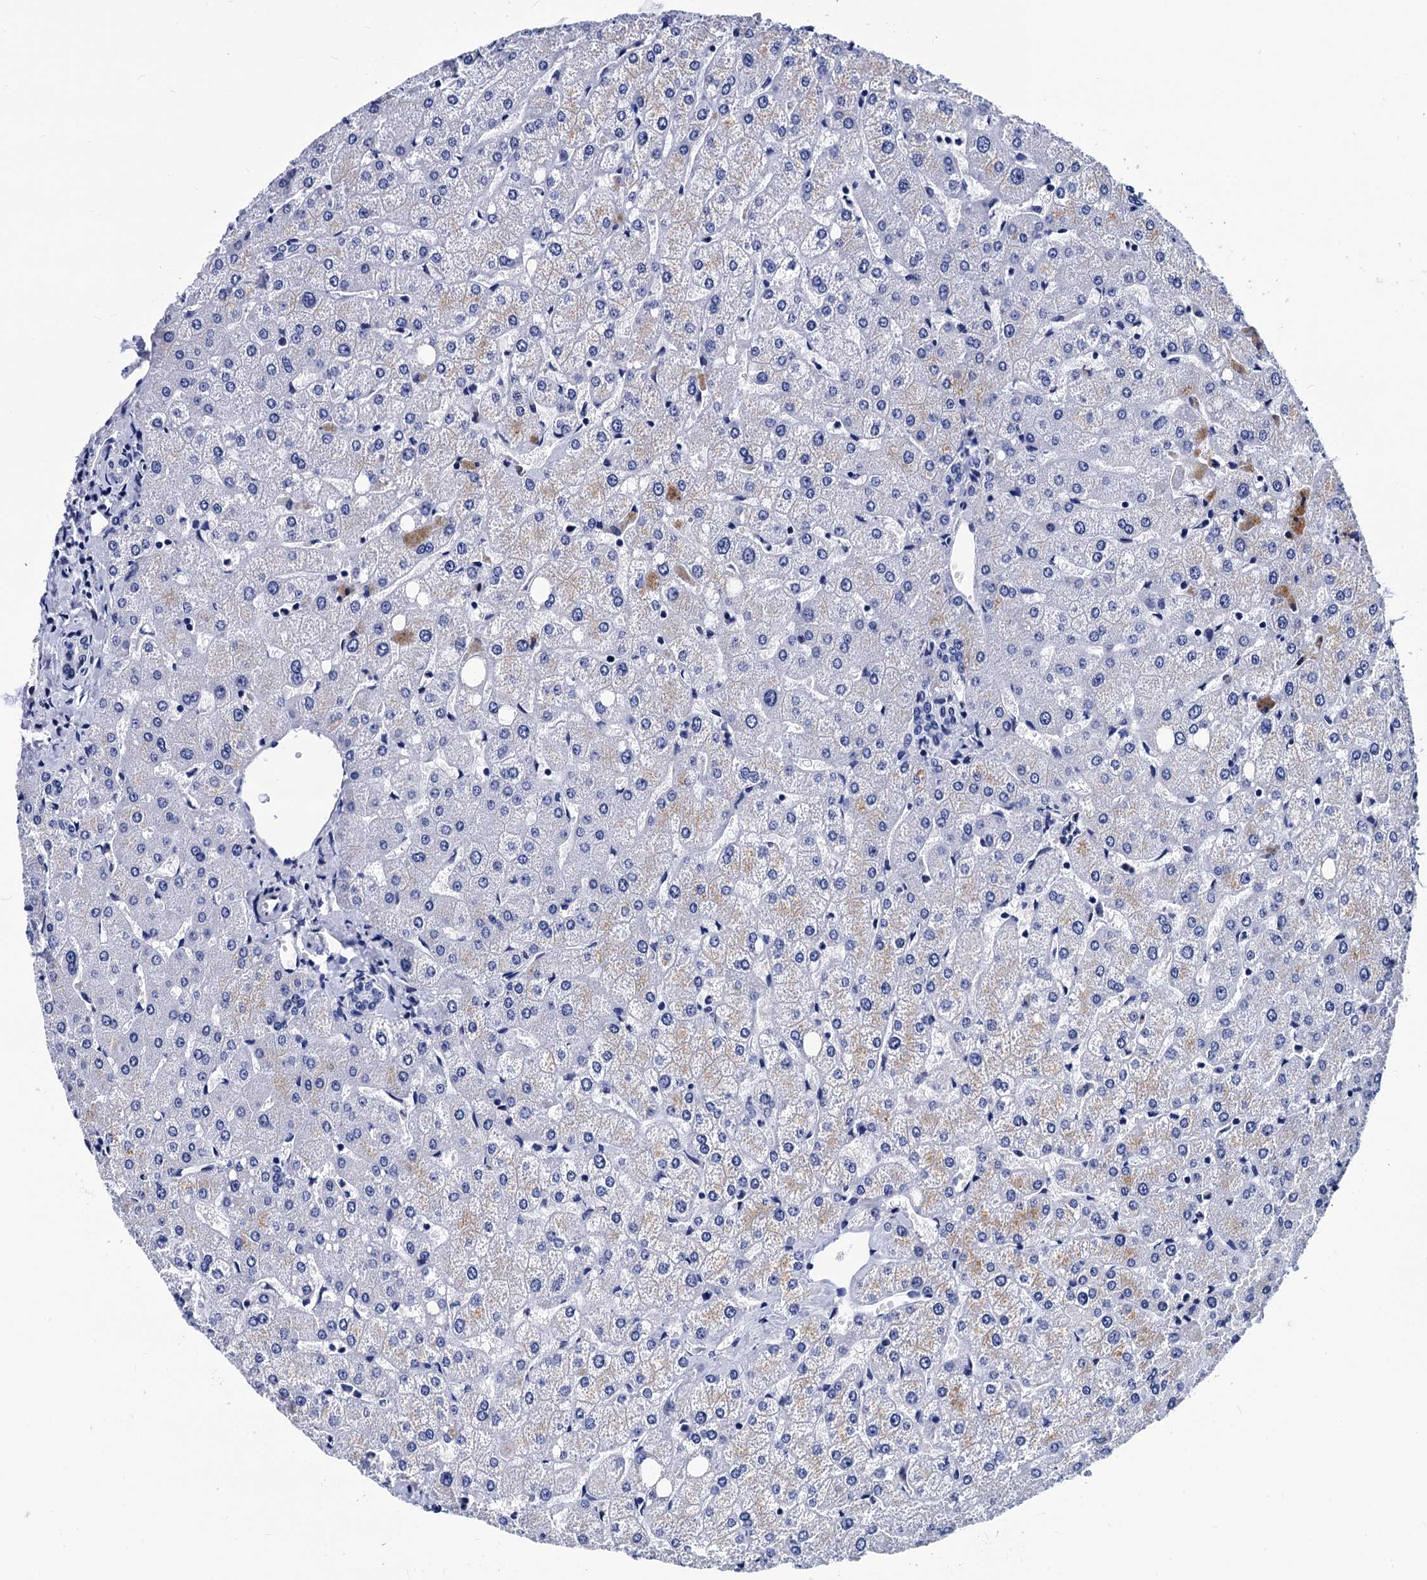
{"staining": {"intensity": "negative", "quantity": "none", "location": "none"}, "tissue": "liver", "cell_type": "Cholangiocytes", "image_type": "normal", "snomed": [{"axis": "morphology", "description": "Normal tissue, NOS"}, {"axis": "topography", "description": "Liver"}], "caption": "Cholangiocytes show no significant staining in benign liver.", "gene": "LRRC30", "patient": {"sex": "female", "age": 54}}